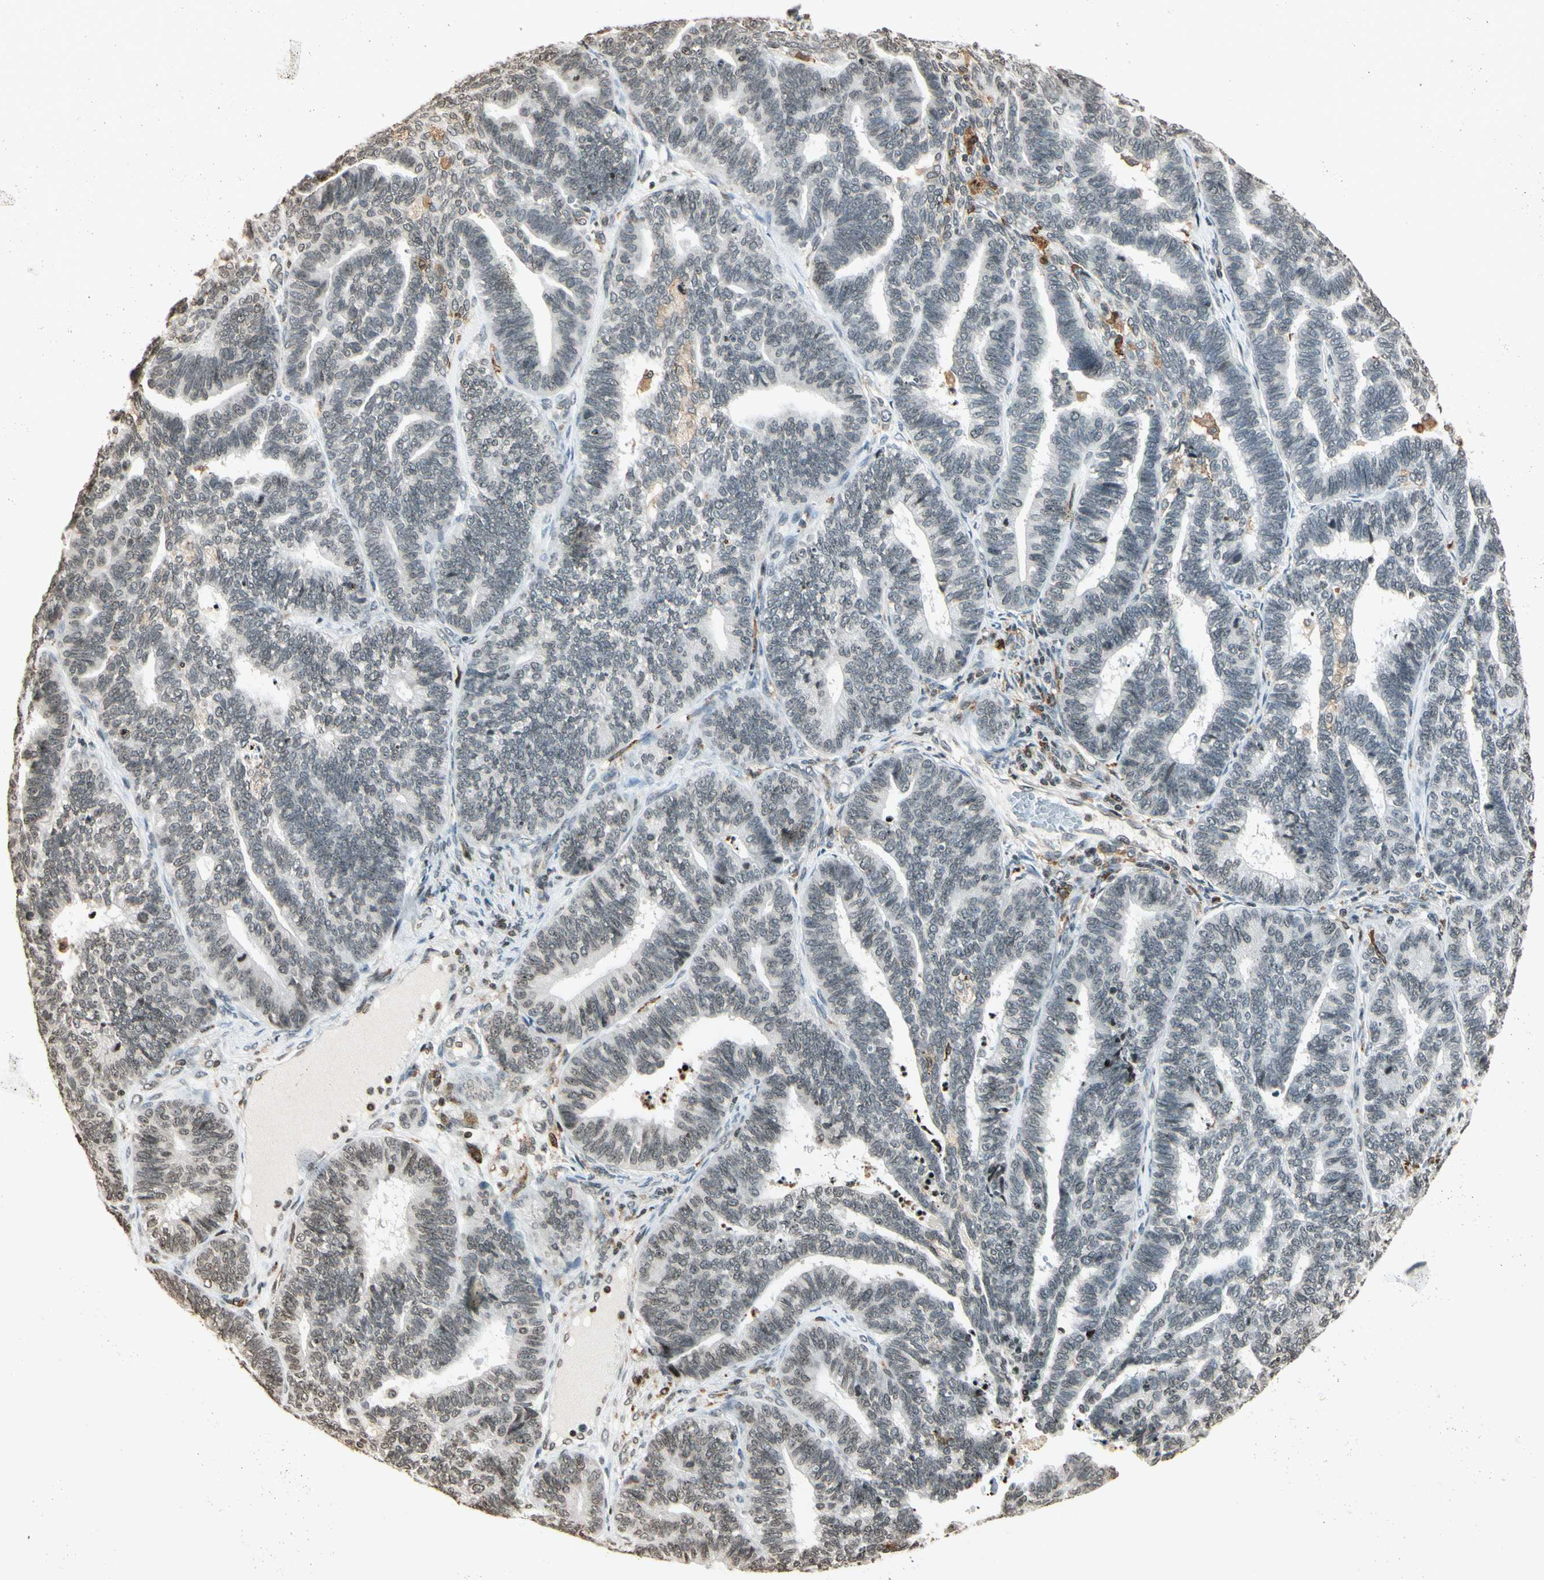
{"staining": {"intensity": "weak", "quantity": "<25%", "location": "nuclear"}, "tissue": "endometrial cancer", "cell_type": "Tumor cells", "image_type": "cancer", "snomed": [{"axis": "morphology", "description": "Adenocarcinoma, NOS"}, {"axis": "topography", "description": "Endometrium"}], "caption": "An immunohistochemistry (IHC) micrograph of endometrial cancer is shown. There is no staining in tumor cells of endometrial cancer. (Stains: DAB (3,3'-diaminobenzidine) IHC with hematoxylin counter stain, Microscopy: brightfield microscopy at high magnification).", "gene": "FER", "patient": {"sex": "female", "age": 70}}